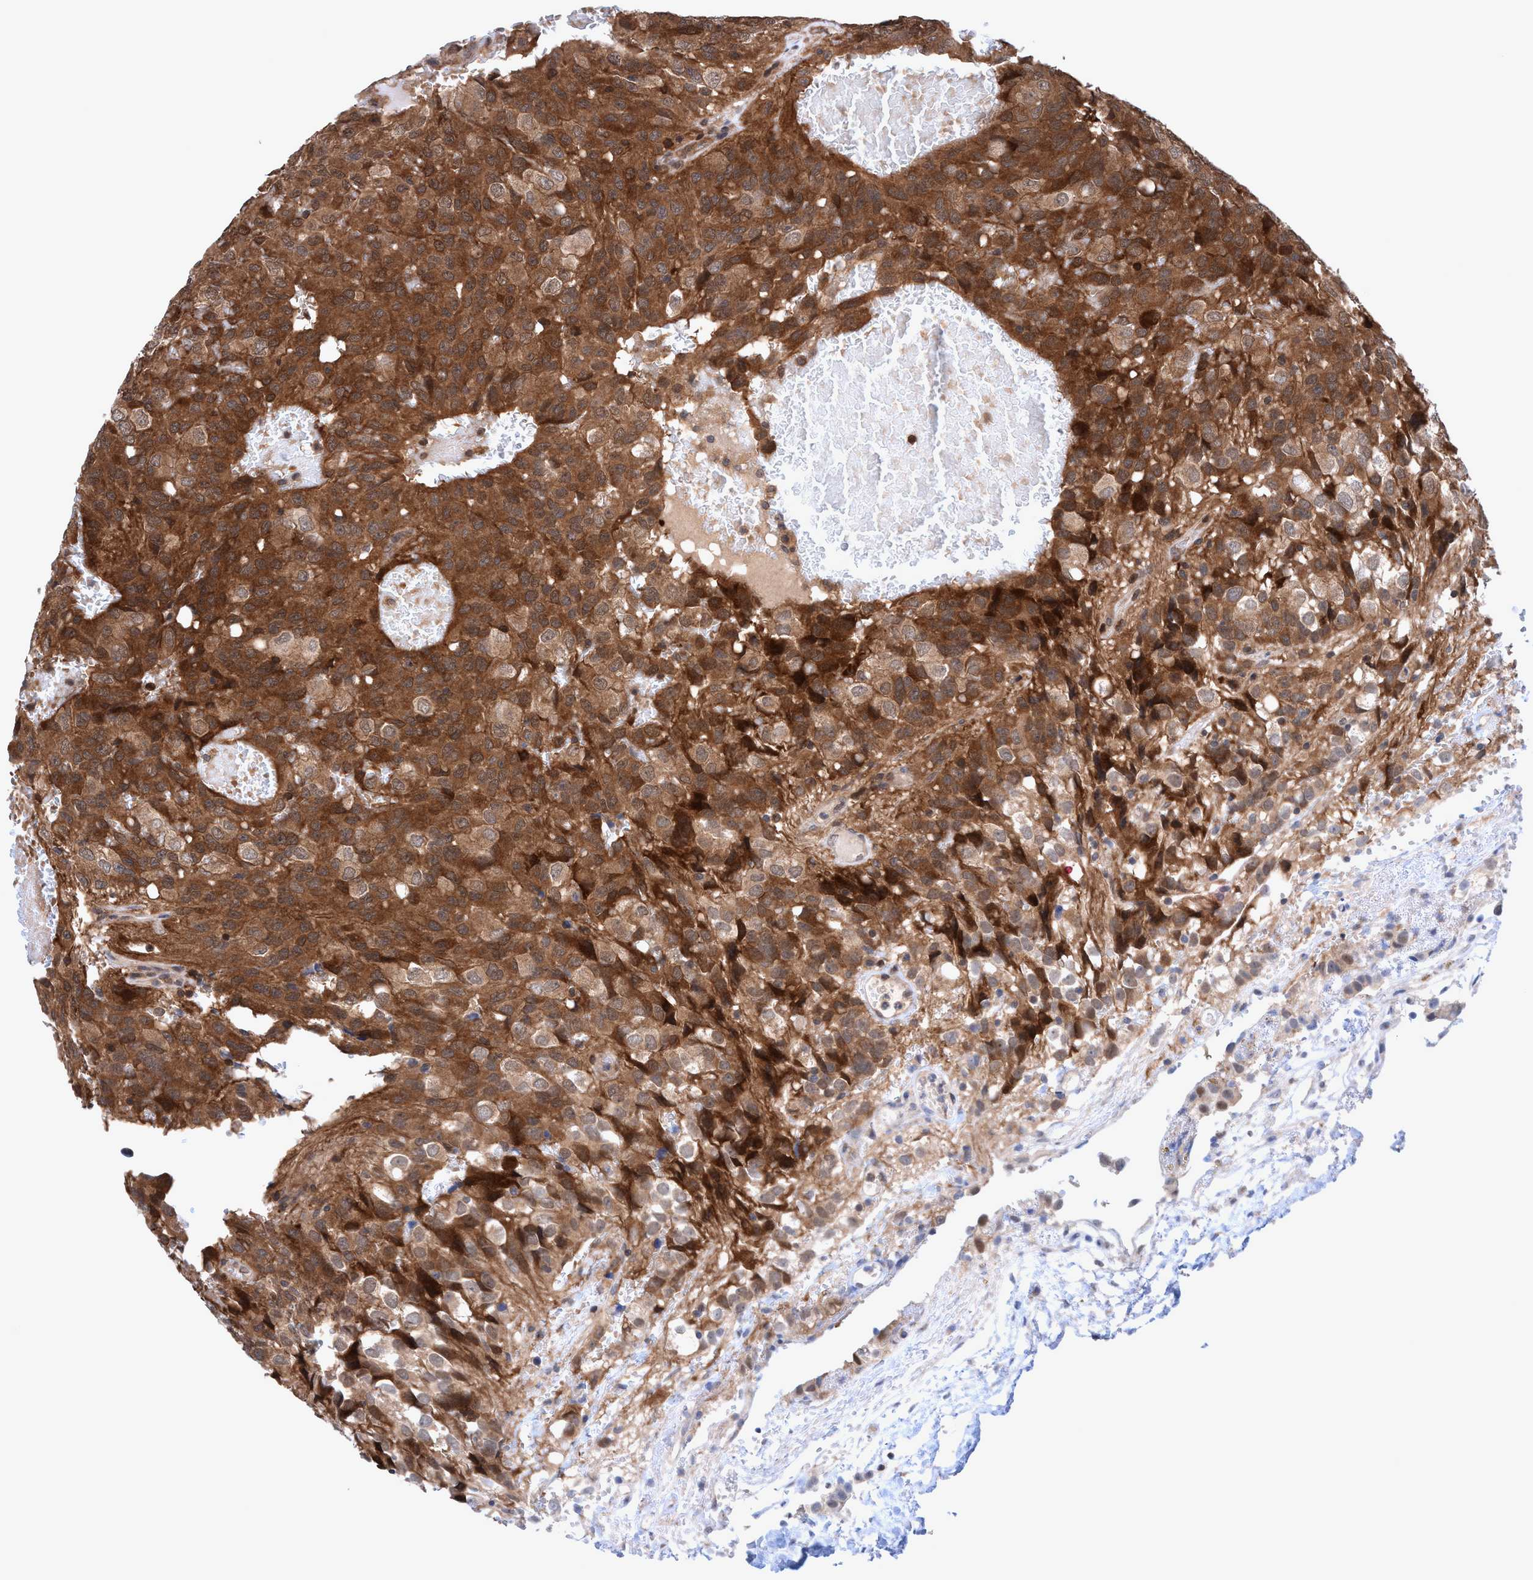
{"staining": {"intensity": "moderate", "quantity": ">75%", "location": "cytoplasmic/membranous"}, "tissue": "glioma", "cell_type": "Tumor cells", "image_type": "cancer", "snomed": [{"axis": "morphology", "description": "Glioma, malignant, High grade"}, {"axis": "topography", "description": "Brain"}], "caption": "Human malignant glioma (high-grade) stained with a protein marker demonstrates moderate staining in tumor cells.", "gene": "GLOD4", "patient": {"sex": "male", "age": 32}}